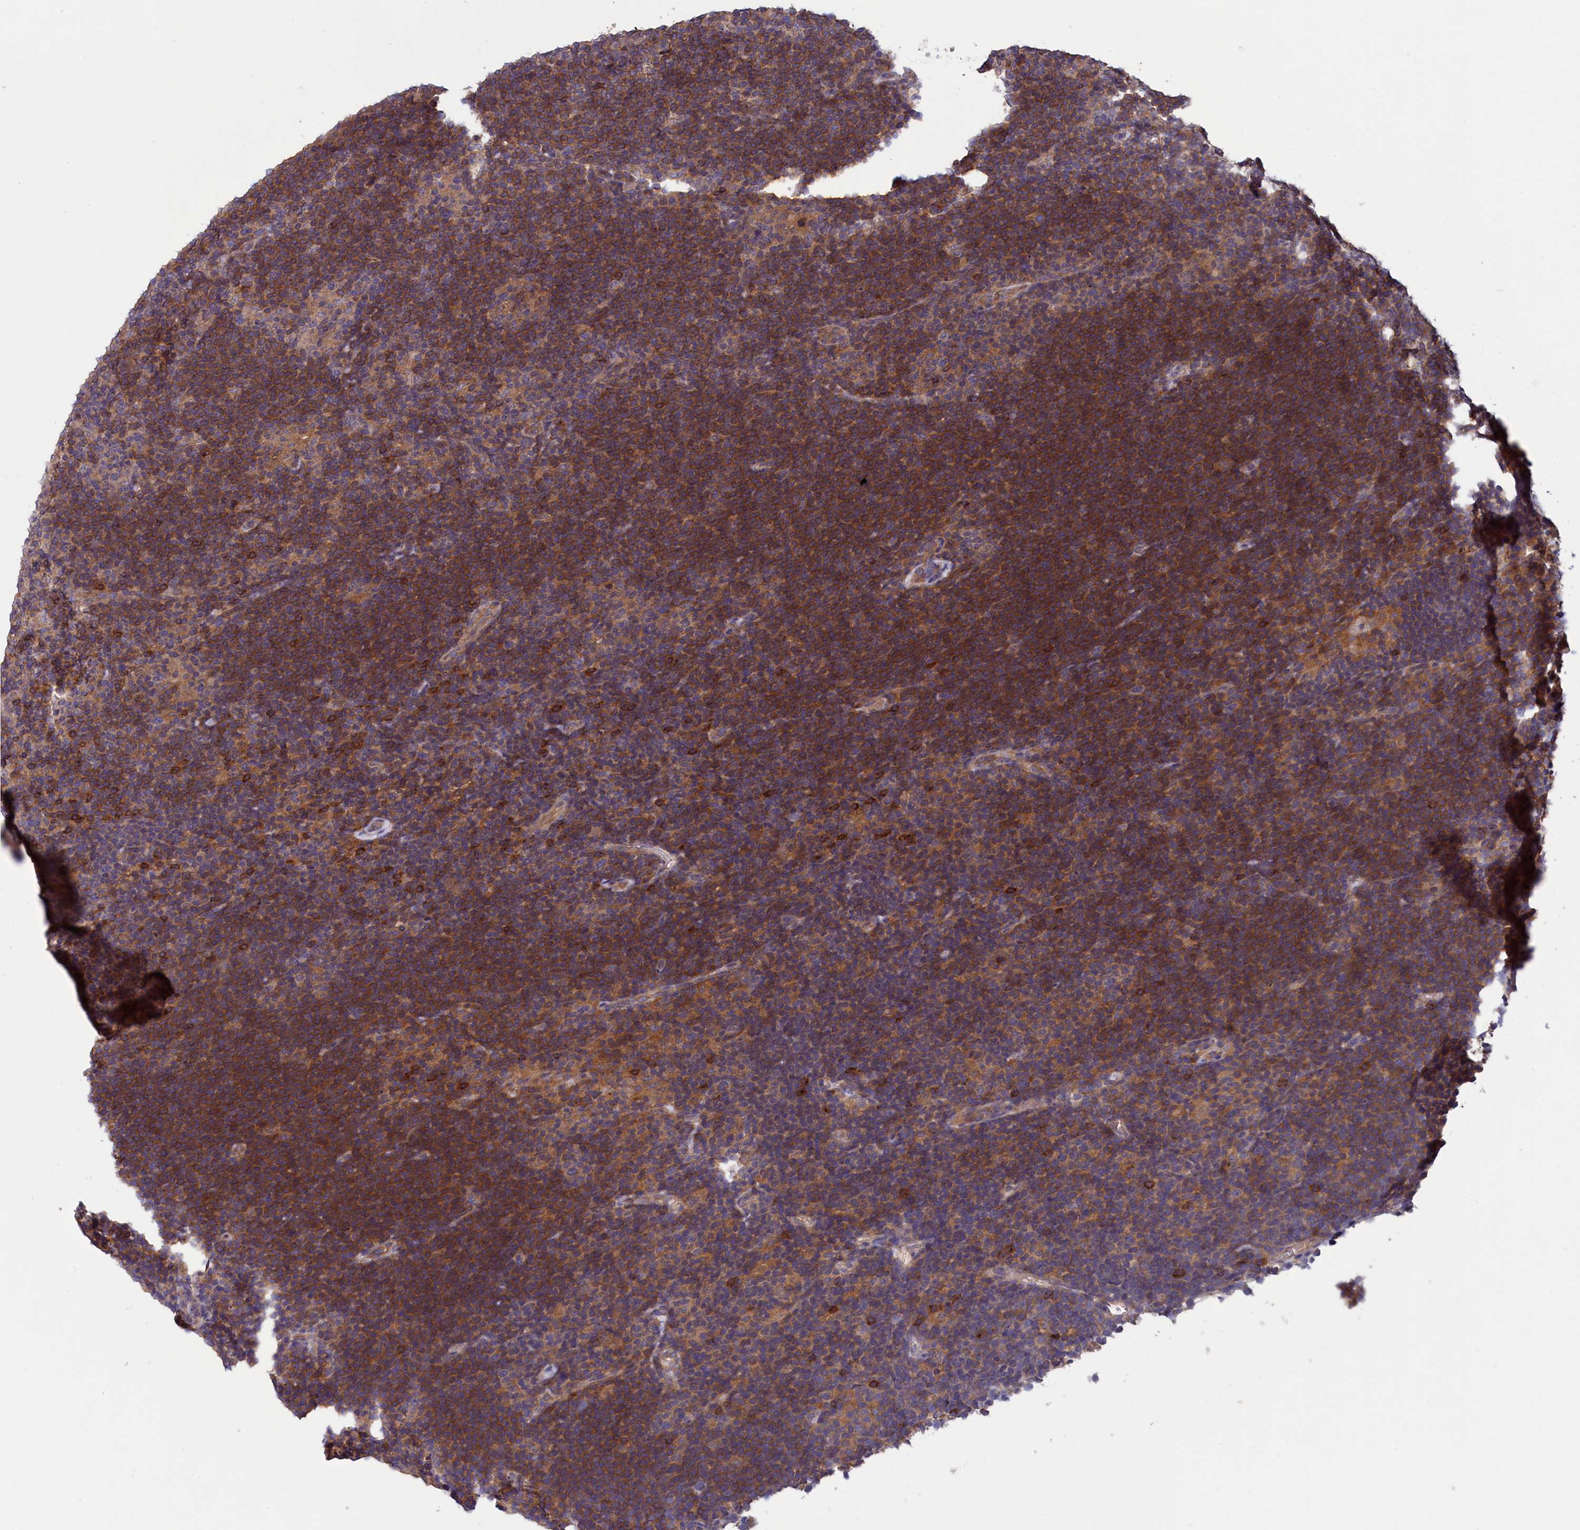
{"staining": {"intensity": "weak", "quantity": "25%-75%", "location": "cytoplasmic/membranous"}, "tissue": "lymphoma", "cell_type": "Tumor cells", "image_type": "cancer", "snomed": [{"axis": "morphology", "description": "Hodgkin's disease, NOS"}, {"axis": "topography", "description": "Lymph node"}], "caption": "A brown stain shows weak cytoplasmic/membranous expression of a protein in human lymphoma tumor cells.", "gene": "AMDHD2", "patient": {"sex": "female", "age": 57}}